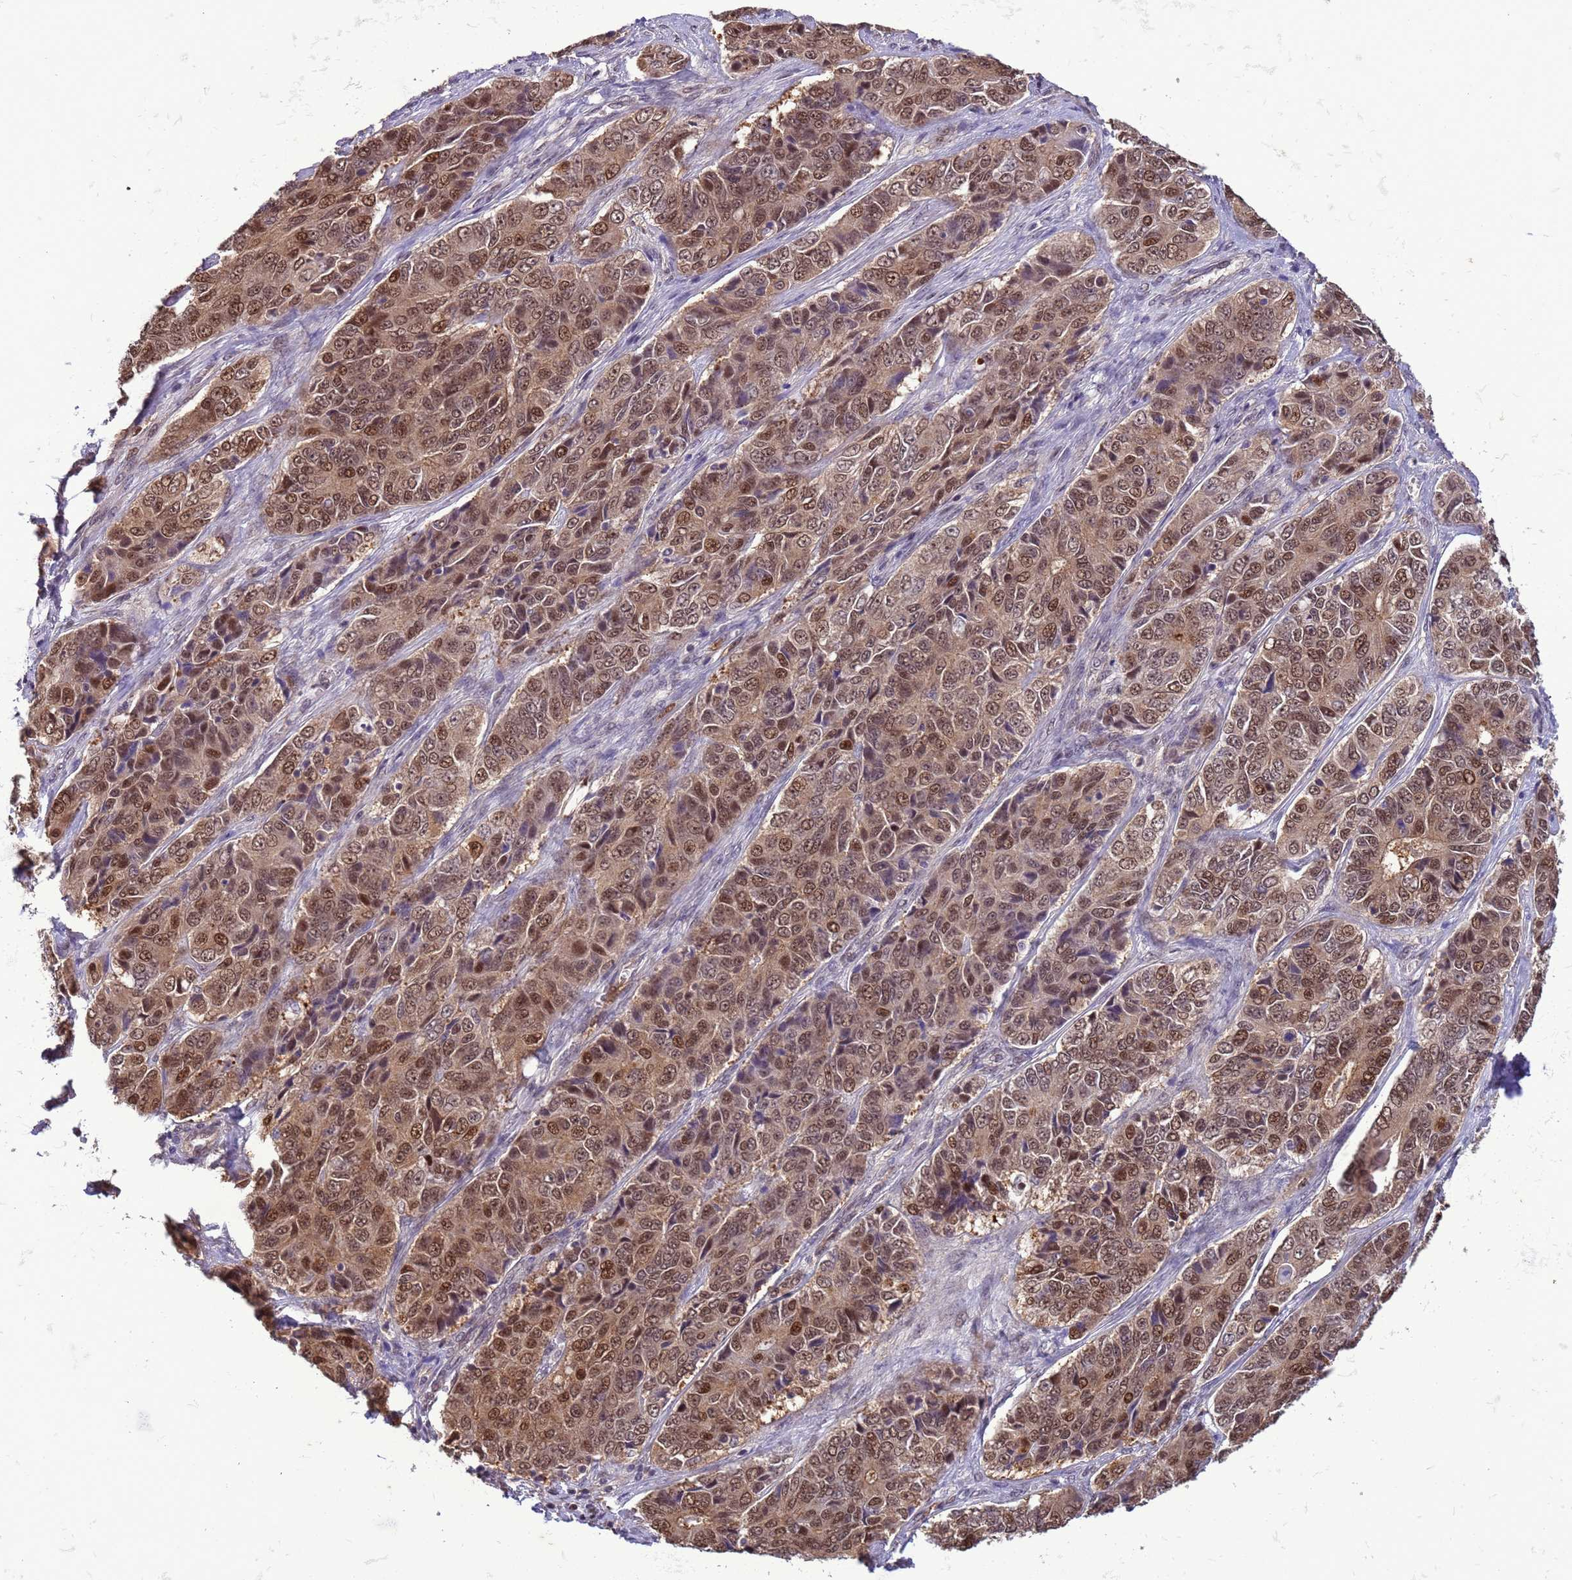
{"staining": {"intensity": "strong", "quantity": ">75%", "location": "nuclear"}, "tissue": "ovarian cancer", "cell_type": "Tumor cells", "image_type": "cancer", "snomed": [{"axis": "morphology", "description": "Carcinoma, endometroid"}, {"axis": "topography", "description": "Ovary"}], "caption": "The immunohistochemical stain labels strong nuclear expression in tumor cells of ovarian cancer tissue.", "gene": "ZBTB5", "patient": {"sex": "female", "age": 51}}